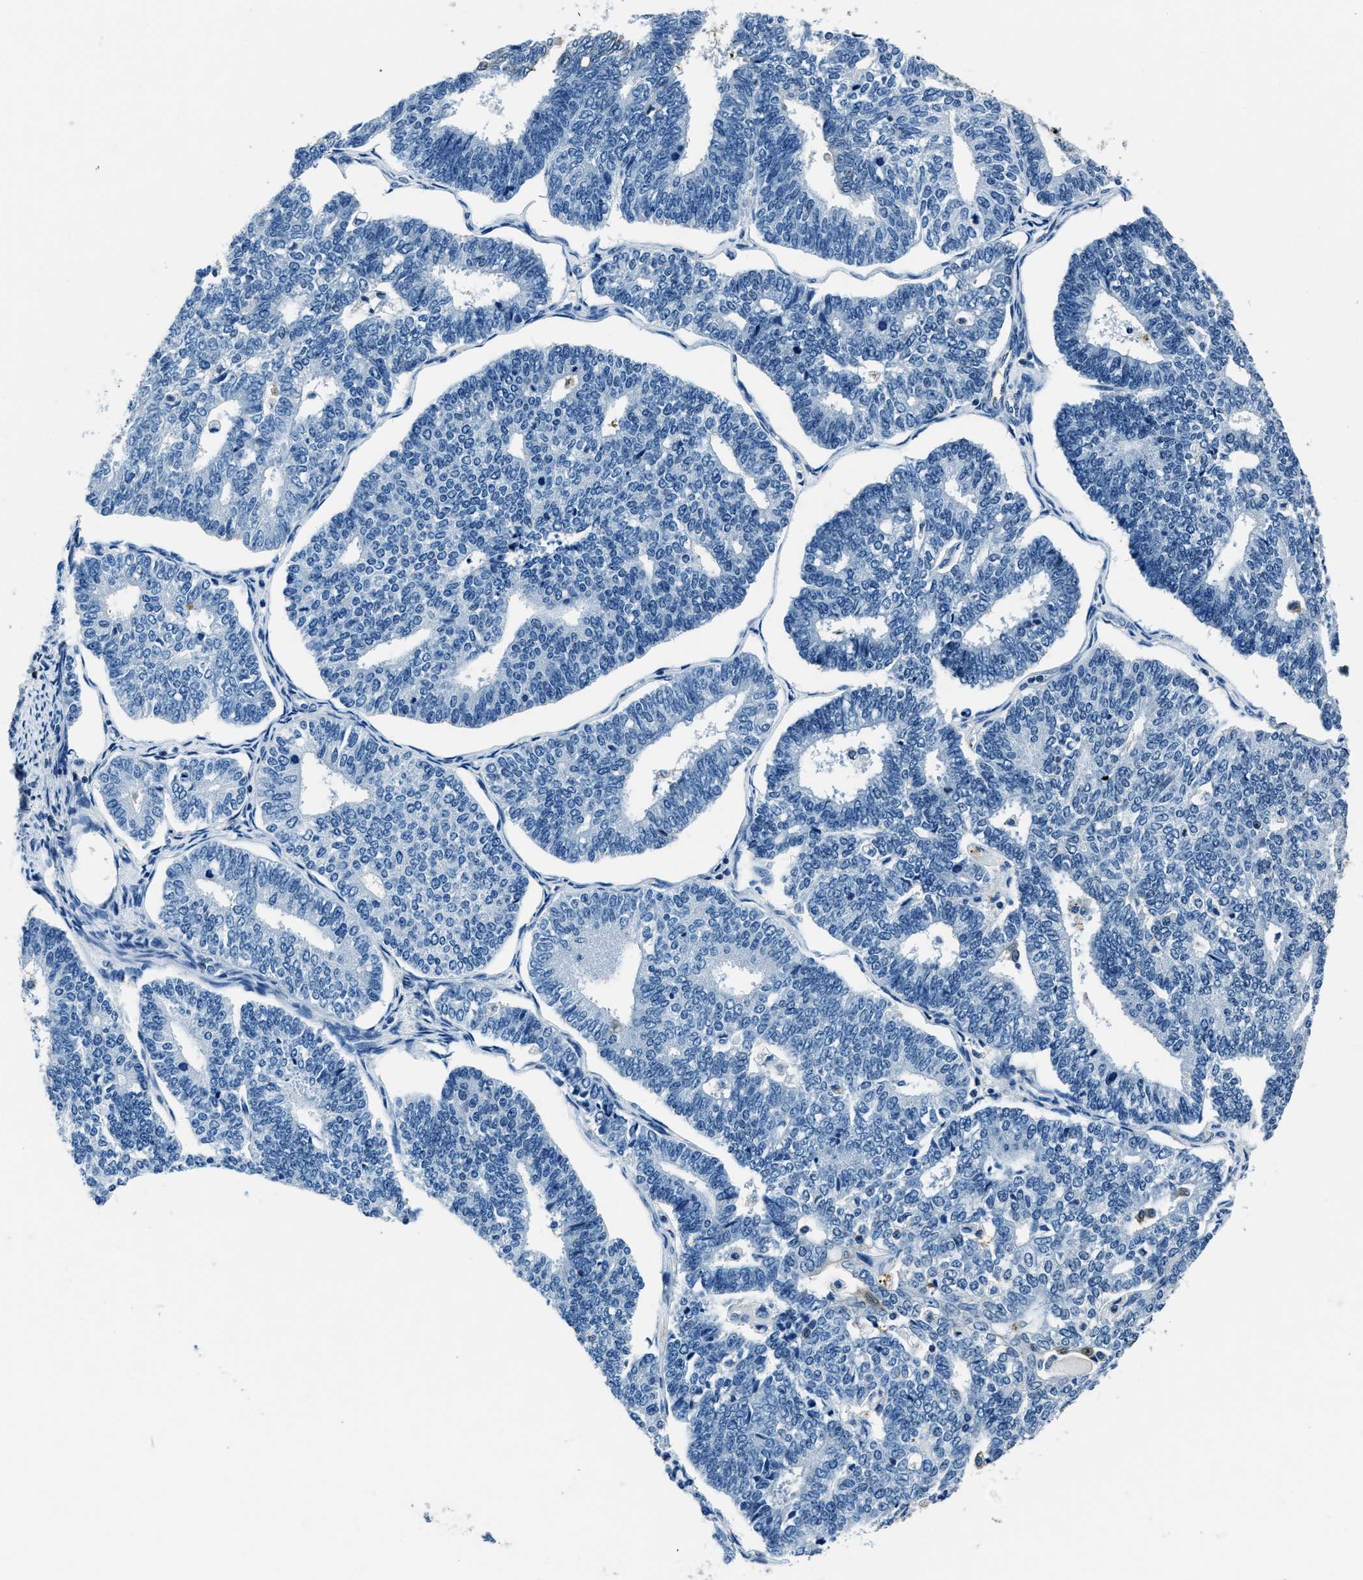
{"staining": {"intensity": "negative", "quantity": "none", "location": "none"}, "tissue": "endometrial cancer", "cell_type": "Tumor cells", "image_type": "cancer", "snomed": [{"axis": "morphology", "description": "Adenocarcinoma, NOS"}, {"axis": "topography", "description": "Endometrium"}], "caption": "Tumor cells are negative for brown protein staining in endometrial cancer.", "gene": "PTPDC1", "patient": {"sex": "female", "age": 70}}